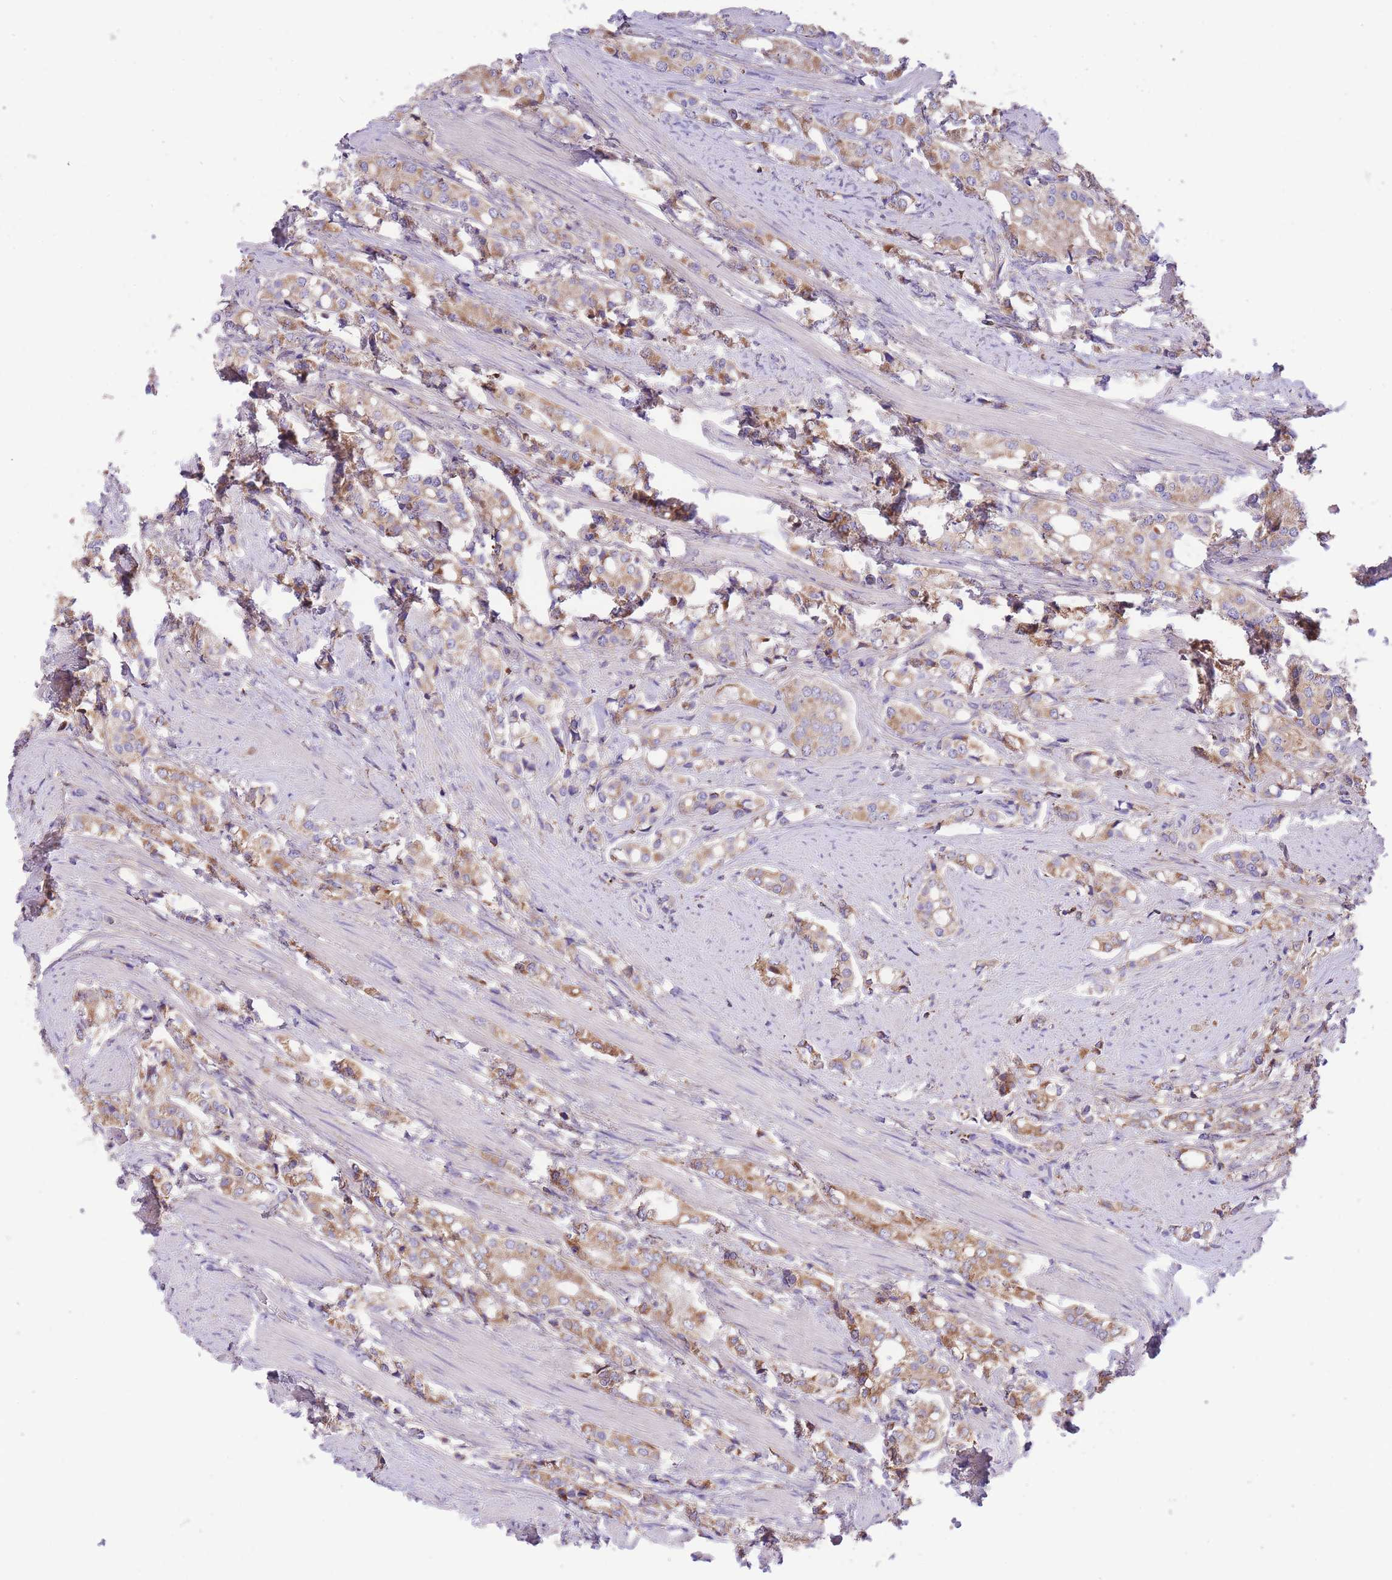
{"staining": {"intensity": "moderate", "quantity": ">75%", "location": "cytoplasmic/membranous"}, "tissue": "prostate cancer", "cell_type": "Tumor cells", "image_type": "cancer", "snomed": [{"axis": "morphology", "description": "Adenocarcinoma, High grade"}, {"axis": "topography", "description": "Prostate"}], "caption": "A medium amount of moderate cytoplasmic/membranous expression is present in approximately >75% of tumor cells in prostate cancer tissue.", "gene": "ST3GAL3", "patient": {"sex": "male", "age": 71}}